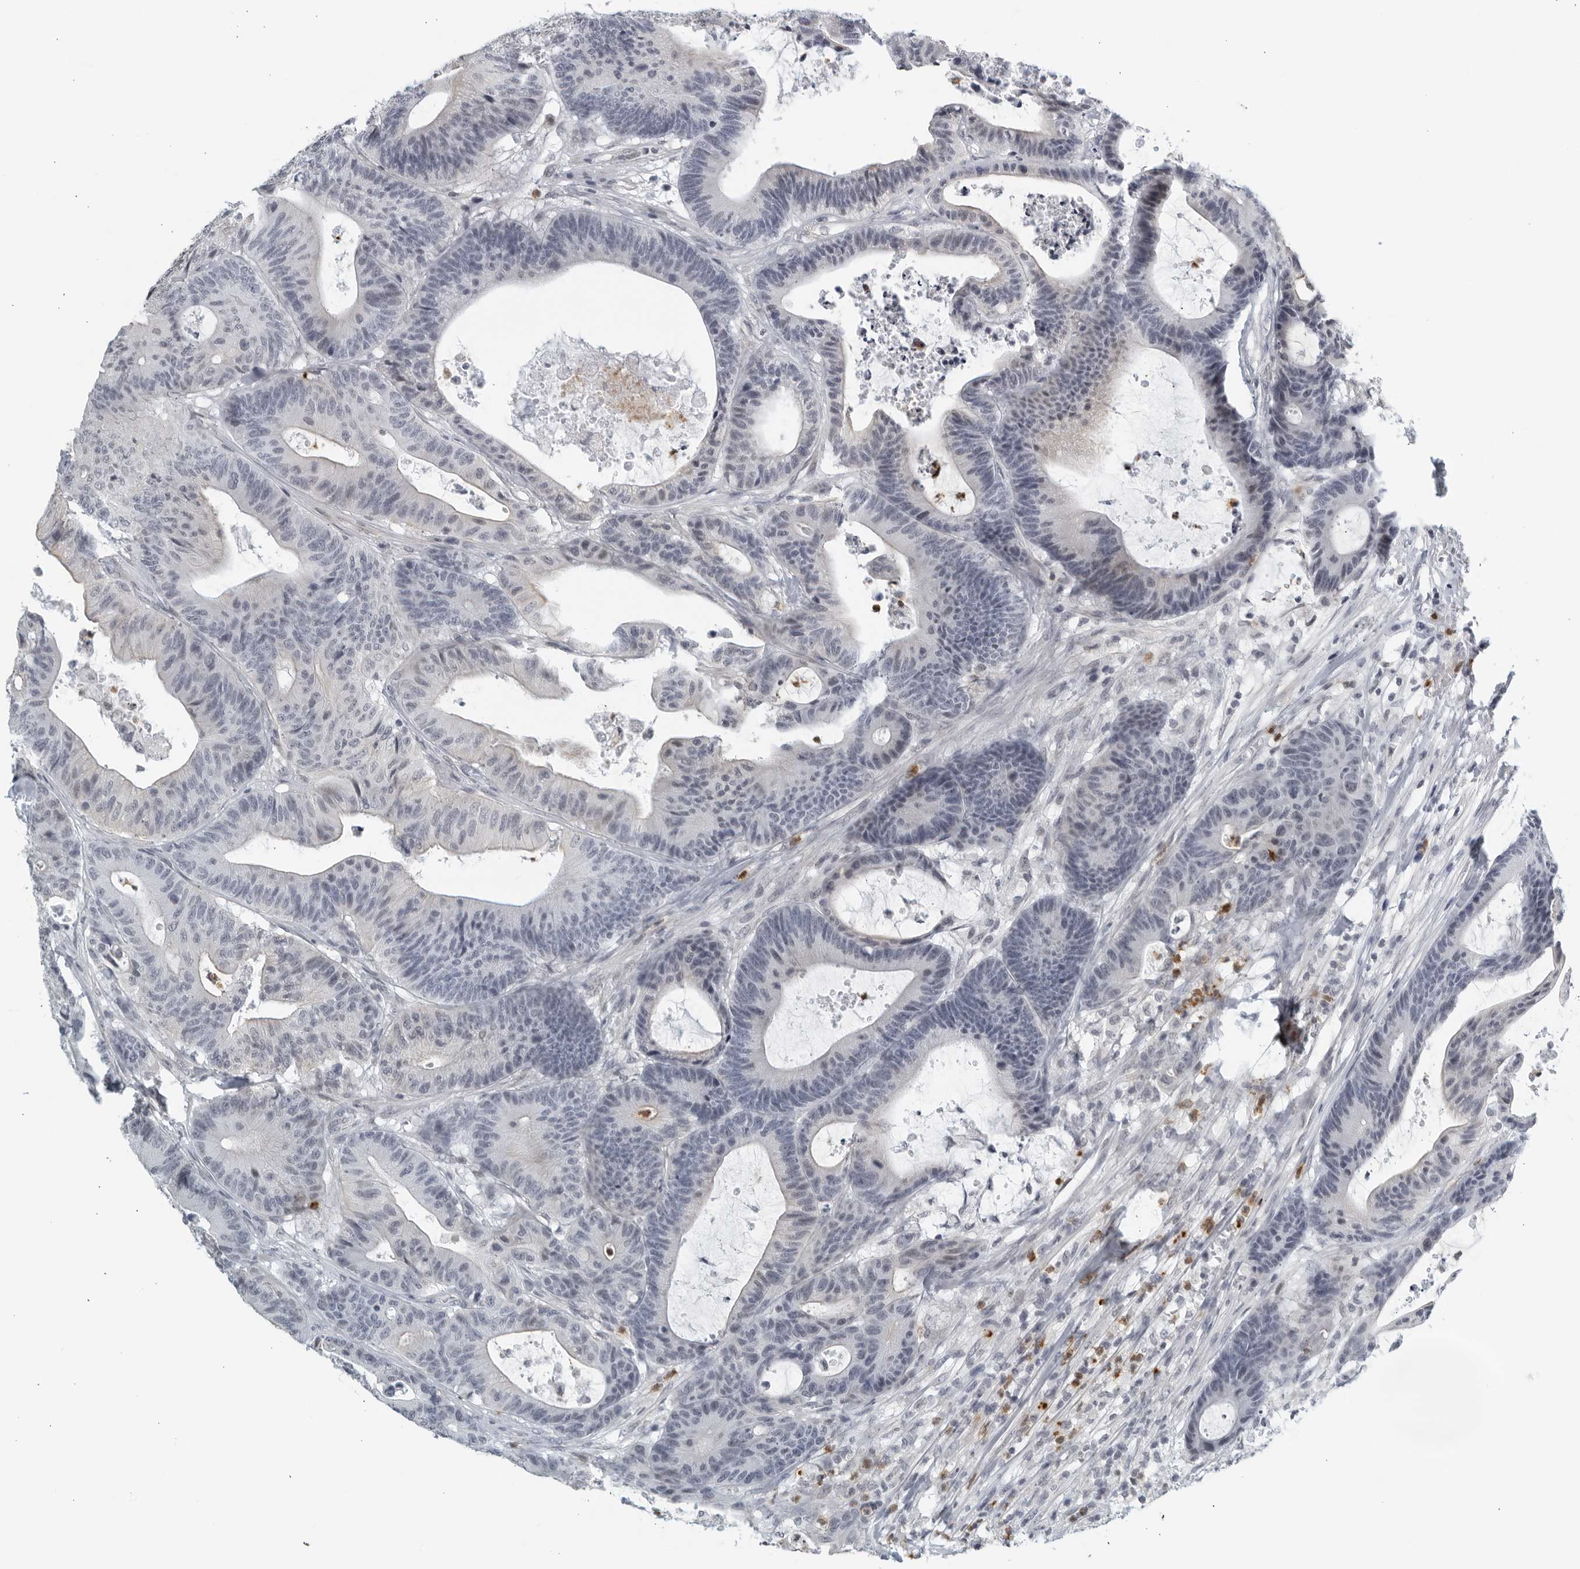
{"staining": {"intensity": "negative", "quantity": "none", "location": "none"}, "tissue": "colorectal cancer", "cell_type": "Tumor cells", "image_type": "cancer", "snomed": [{"axis": "morphology", "description": "Adenocarcinoma, NOS"}, {"axis": "topography", "description": "Colon"}], "caption": "Adenocarcinoma (colorectal) was stained to show a protein in brown. There is no significant staining in tumor cells. (Immunohistochemistry (ihc), brightfield microscopy, high magnification).", "gene": "KLK7", "patient": {"sex": "female", "age": 84}}